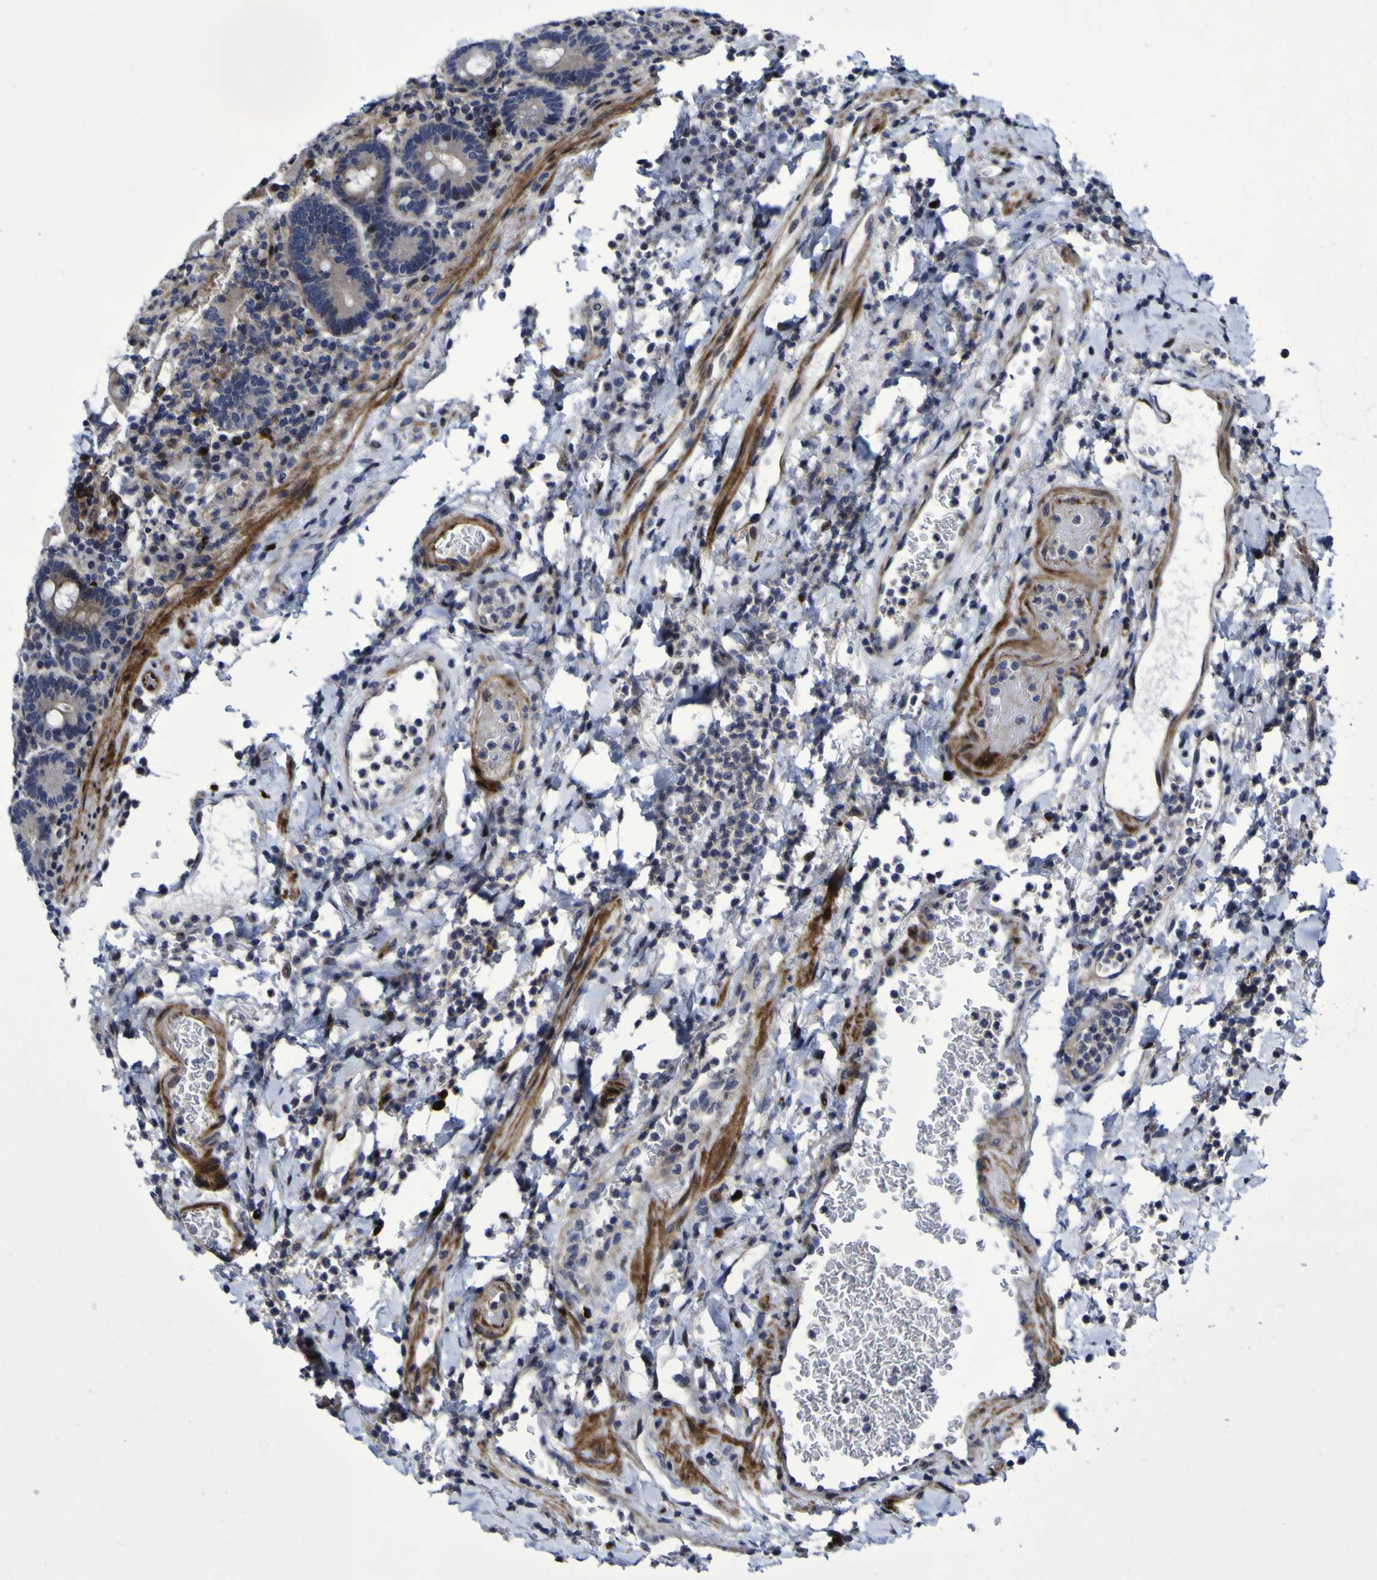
{"staining": {"intensity": "moderate", "quantity": ">75%", "location": "cytoplasmic/membranous"}, "tissue": "stomach", "cell_type": "Glandular cells", "image_type": "normal", "snomed": [{"axis": "morphology", "description": "Normal tissue, NOS"}, {"axis": "topography", "description": "Stomach, upper"}], "caption": "Immunohistochemistry histopathology image of benign stomach stained for a protein (brown), which shows medium levels of moderate cytoplasmic/membranous positivity in about >75% of glandular cells.", "gene": "MGLL", "patient": {"sex": "male", "age": 68}}